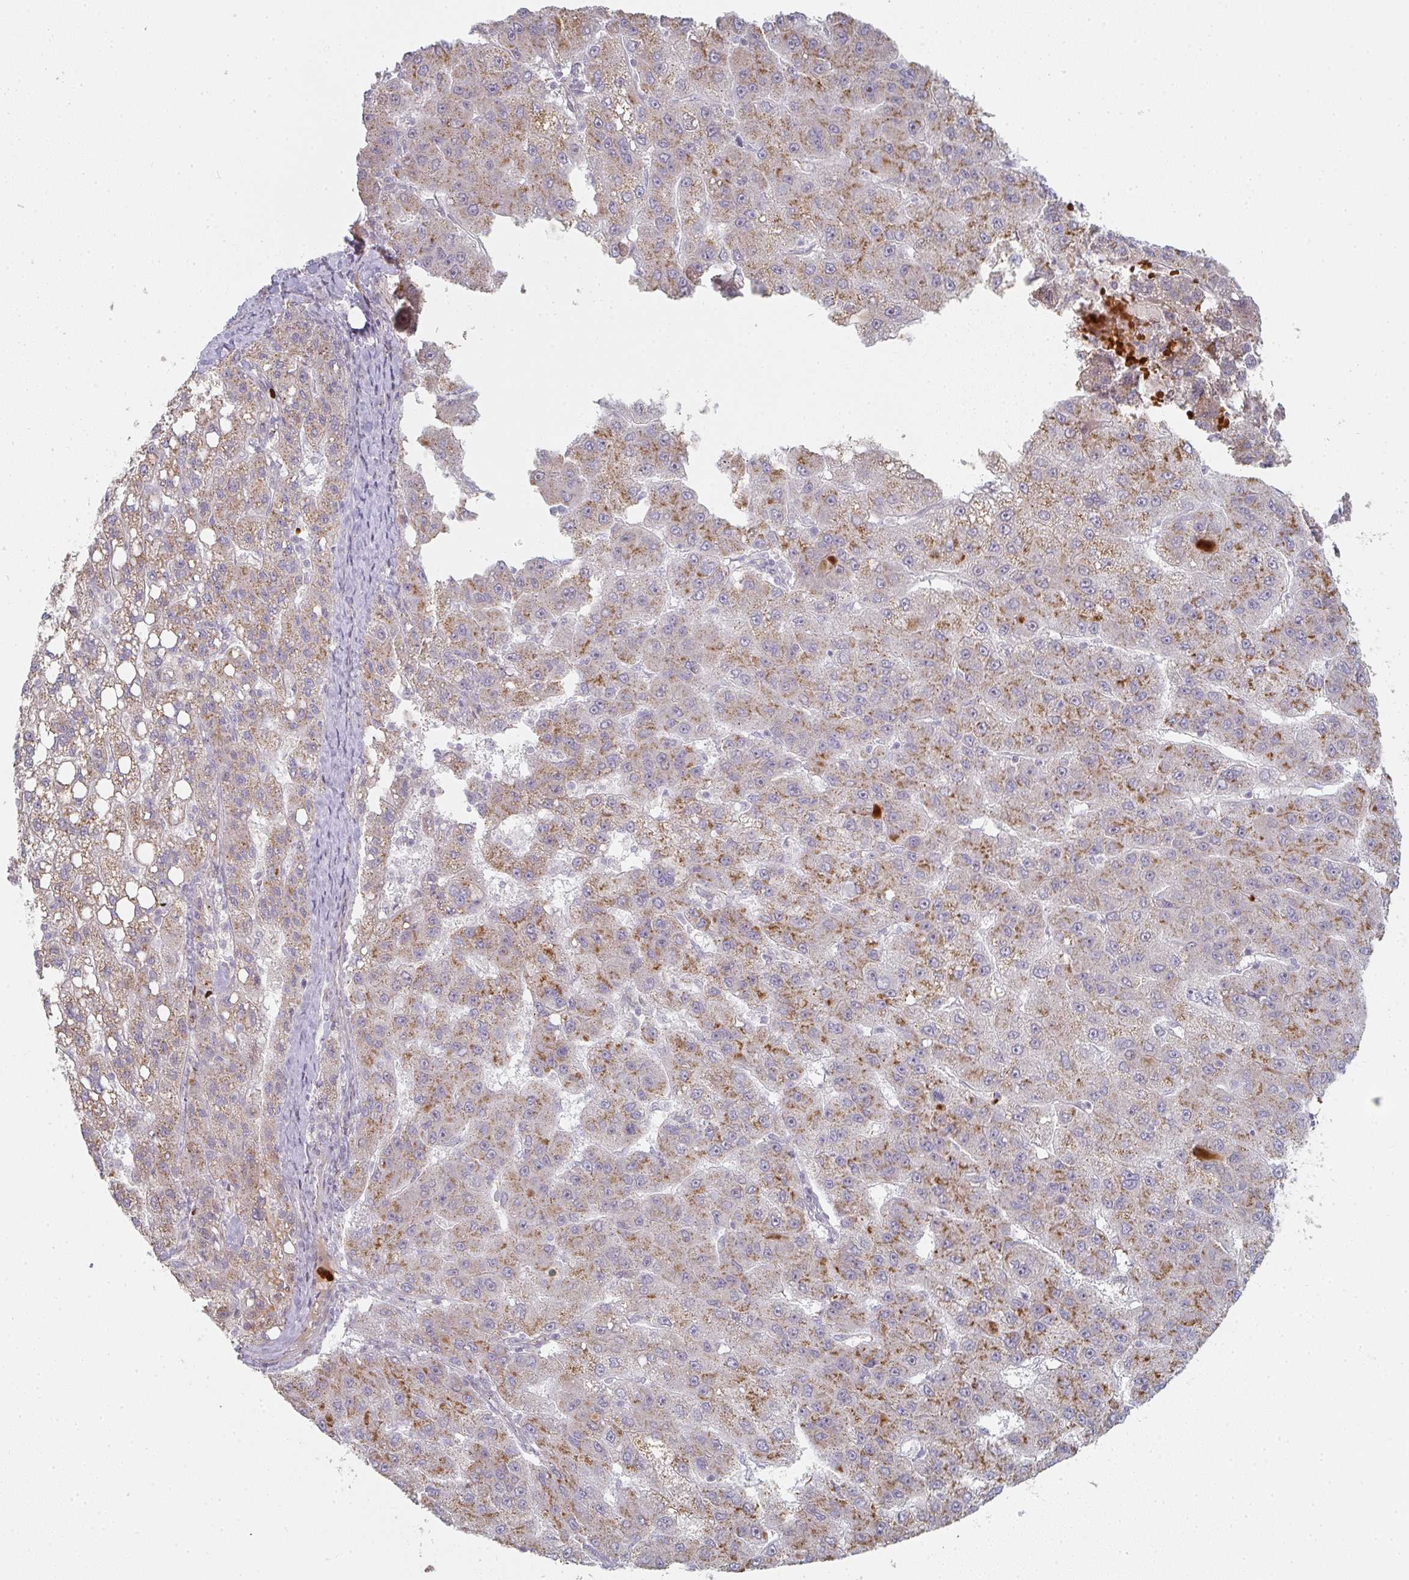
{"staining": {"intensity": "moderate", "quantity": ">75%", "location": "cytoplasmic/membranous"}, "tissue": "liver cancer", "cell_type": "Tumor cells", "image_type": "cancer", "snomed": [{"axis": "morphology", "description": "Carcinoma, Hepatocellular, NOS"}, {"axis": "topography", "description": "Liver"}], "caption": "There is medium levels of moderate cytoplasmic/membranous expression in tumor cells of liver cancer (hepatocellular carcinoma), as demonstrated by immunohistochemical staining (brown color).", "gene": "ZNF526", "patient": {"sex": "female", "age": 82}}